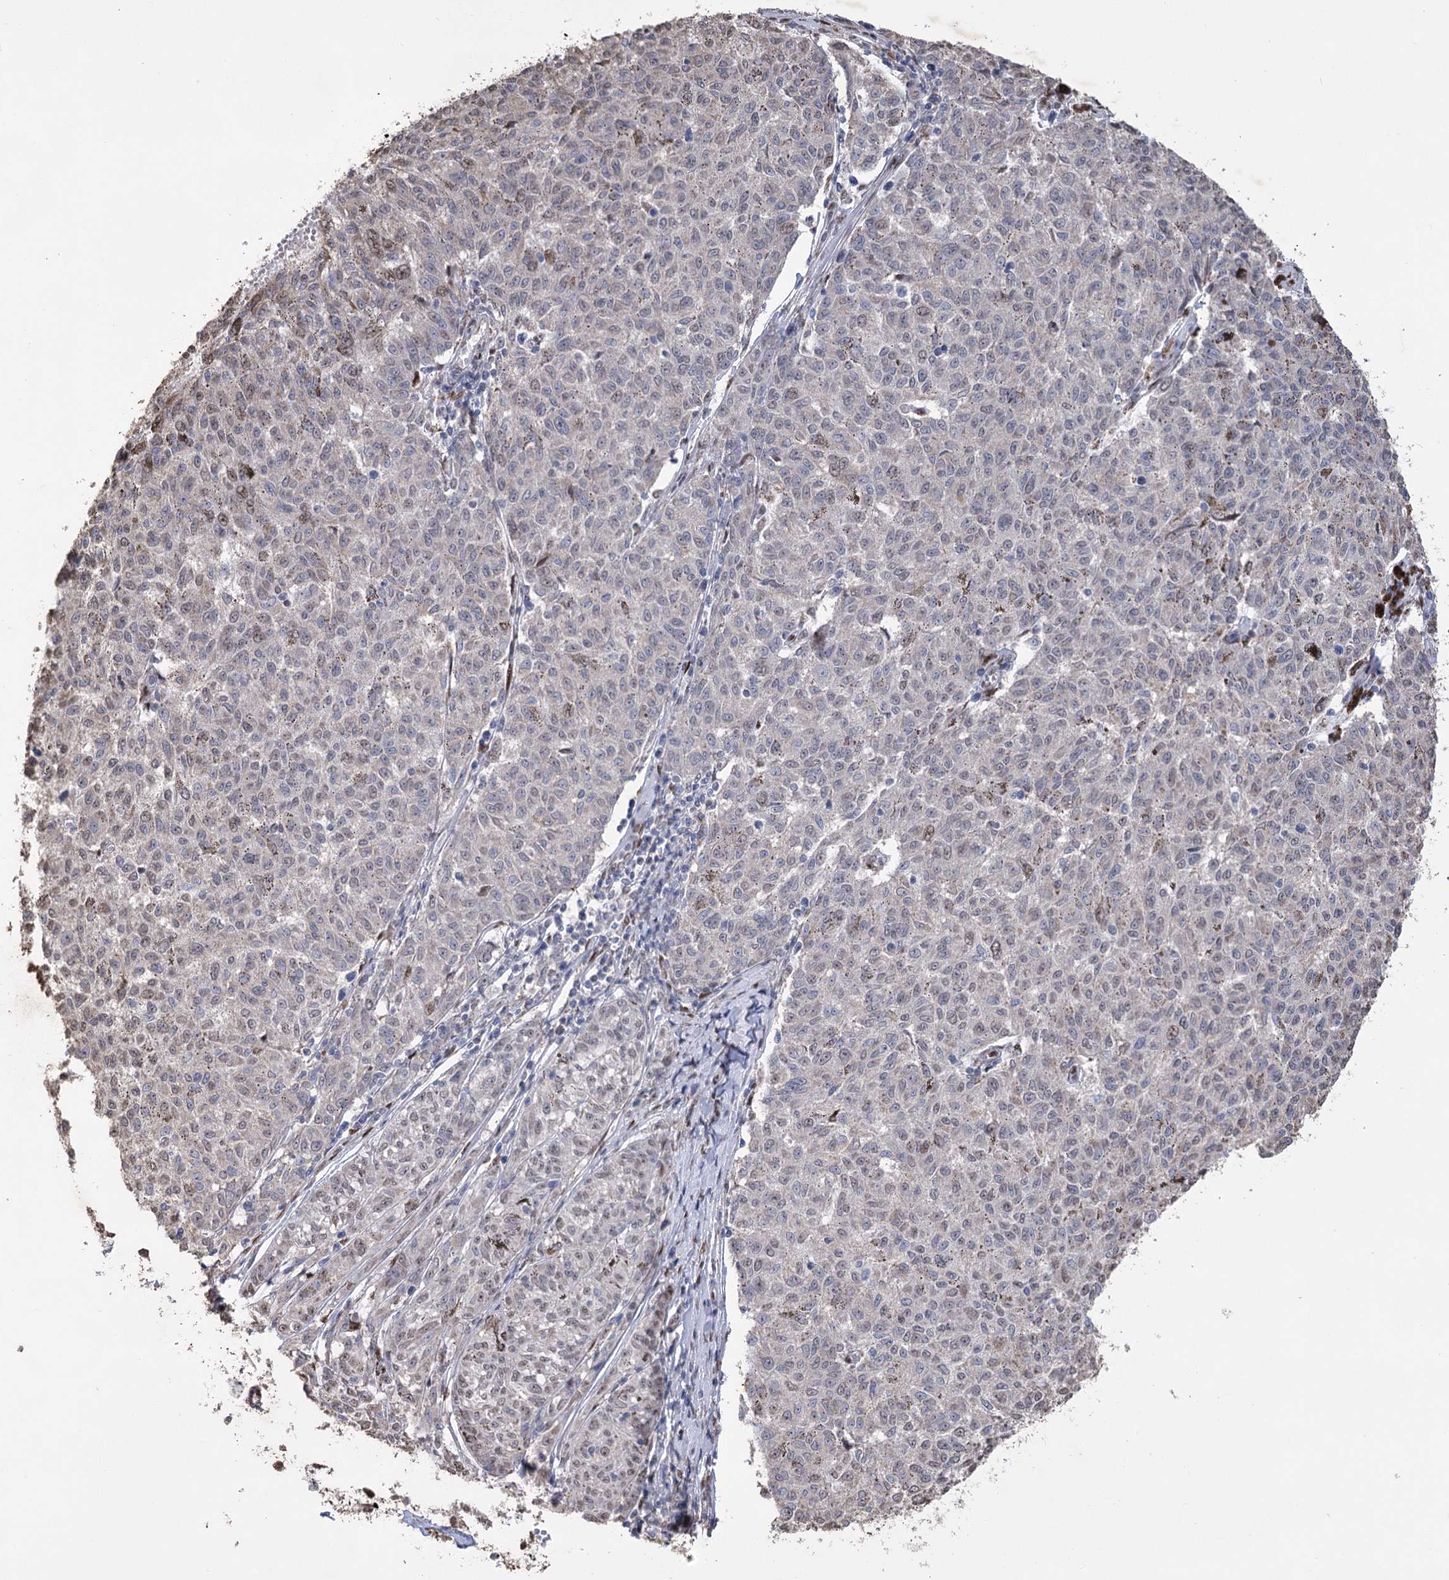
{"staining": {"intensity": "moderate", "quantity": "<25%", "location": "nuclear"}, "tissue": "melanoma", "cell_type": "Tumor cells", "image_type": "cancer", "snomed": [{"axis": "morphology", "description": "Malignant melanoma, NOS"}, {"axis": "topography", "description": "Skin"}], "caption": "Immunohistochemistry (IHC) photomicrograph of human melanoma stained for a protein (brown), which shows low levels of moderate nuclear positivity in approximately <25% of tumor cells.", "gene": "NFU1", "patient": {"sex": "female", "age": 72}}